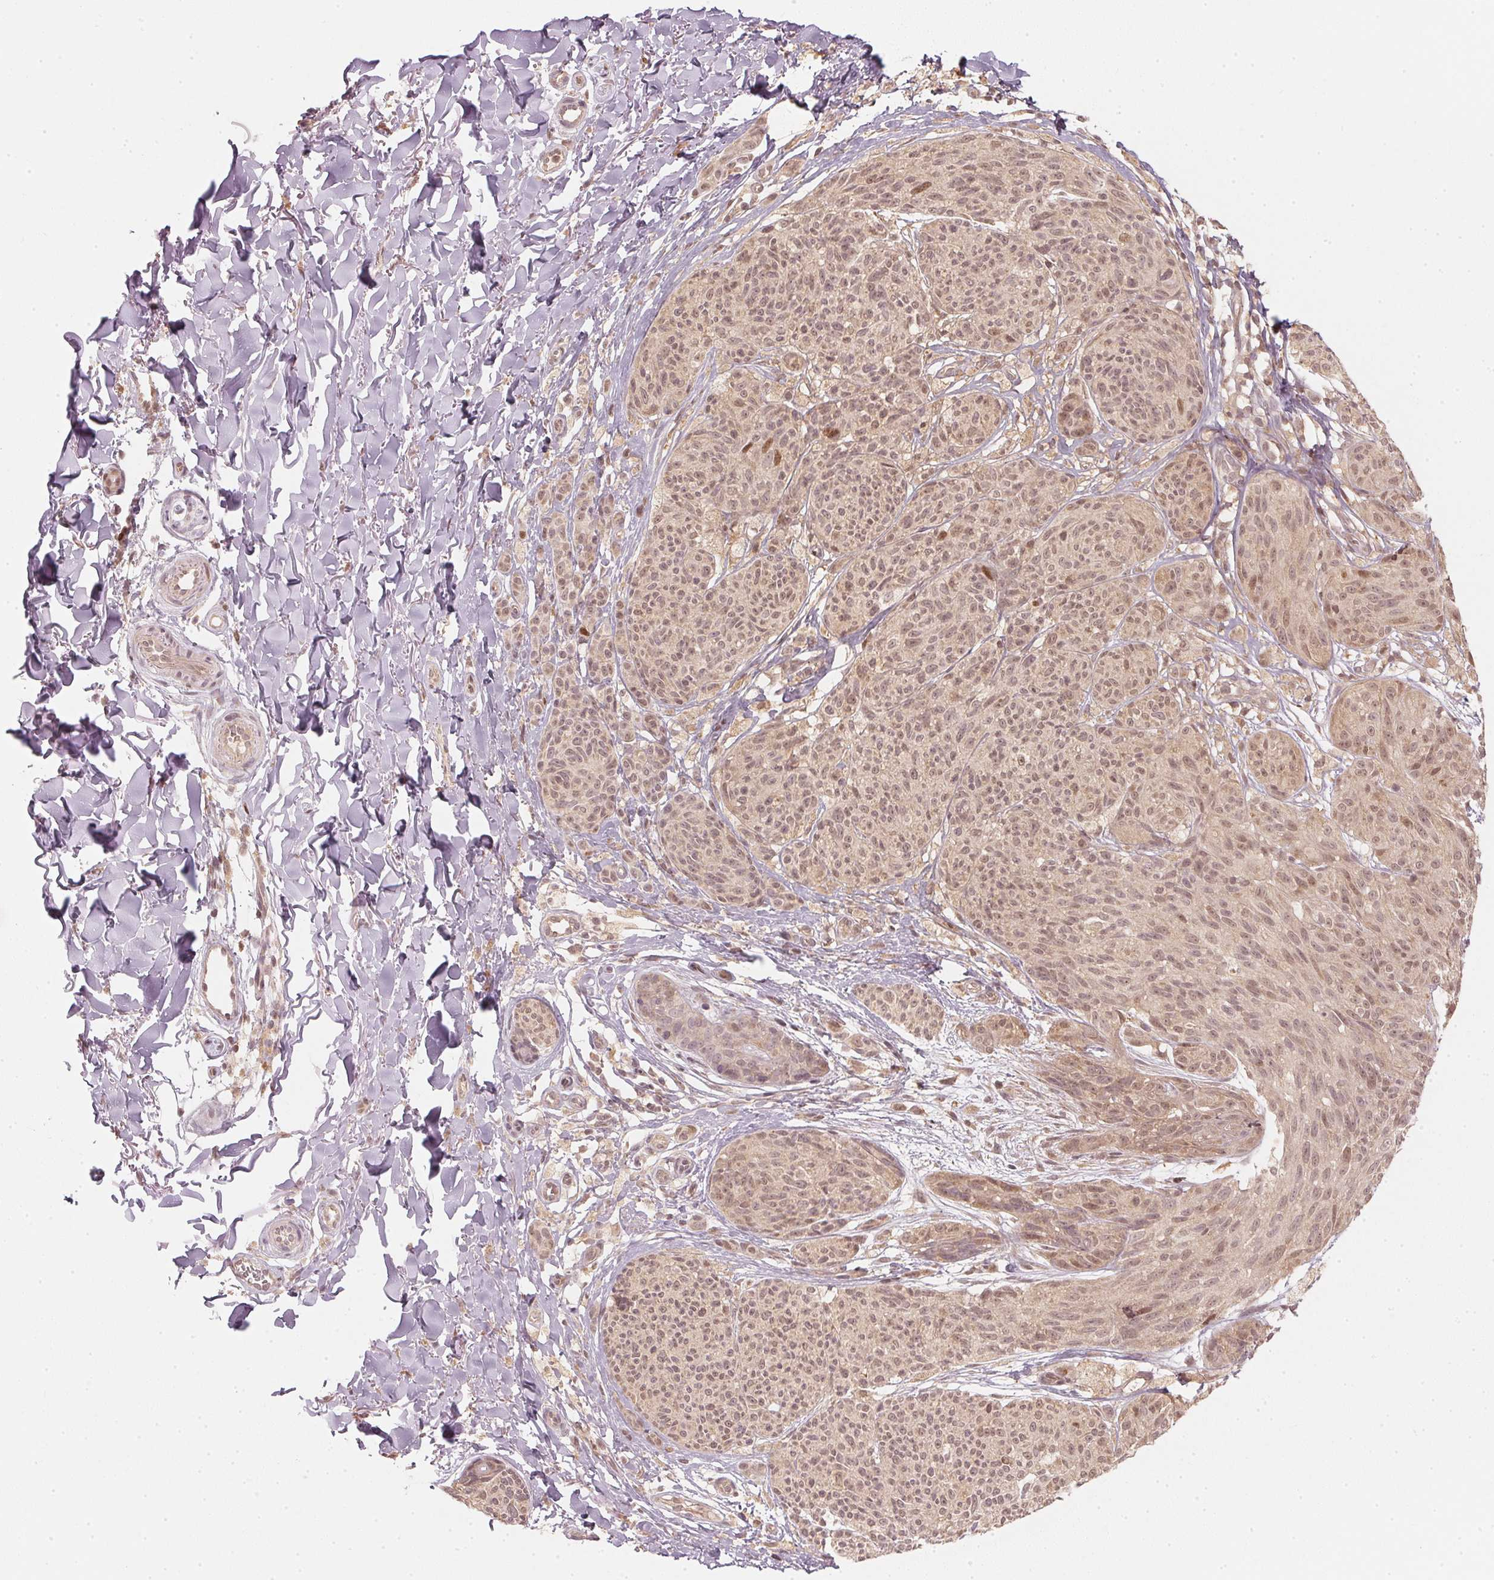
{"staining": {"intensity": "weak", "quantity": ">75%", "location": "cytoplasmic/membranous,nuclear"}, "tissue": "melanoma", "cell_type": "Tumor cells", "image_type": "cancer", "snomed": [{"axis": "morphology", "description": "Malignant melanoma, NOS"}, {"axis": "topography", "description": "Skin"}], "caption": "Weak cytoplasmic/membranous and nuclear protein expression is appreciated in about >75% of tumor cells in malignant melanoma. (Brightfield microscopy of DAB IHC at high magnification).", "gene": "UBE2L3", "patient": {"sex": "female", "age": 87}}